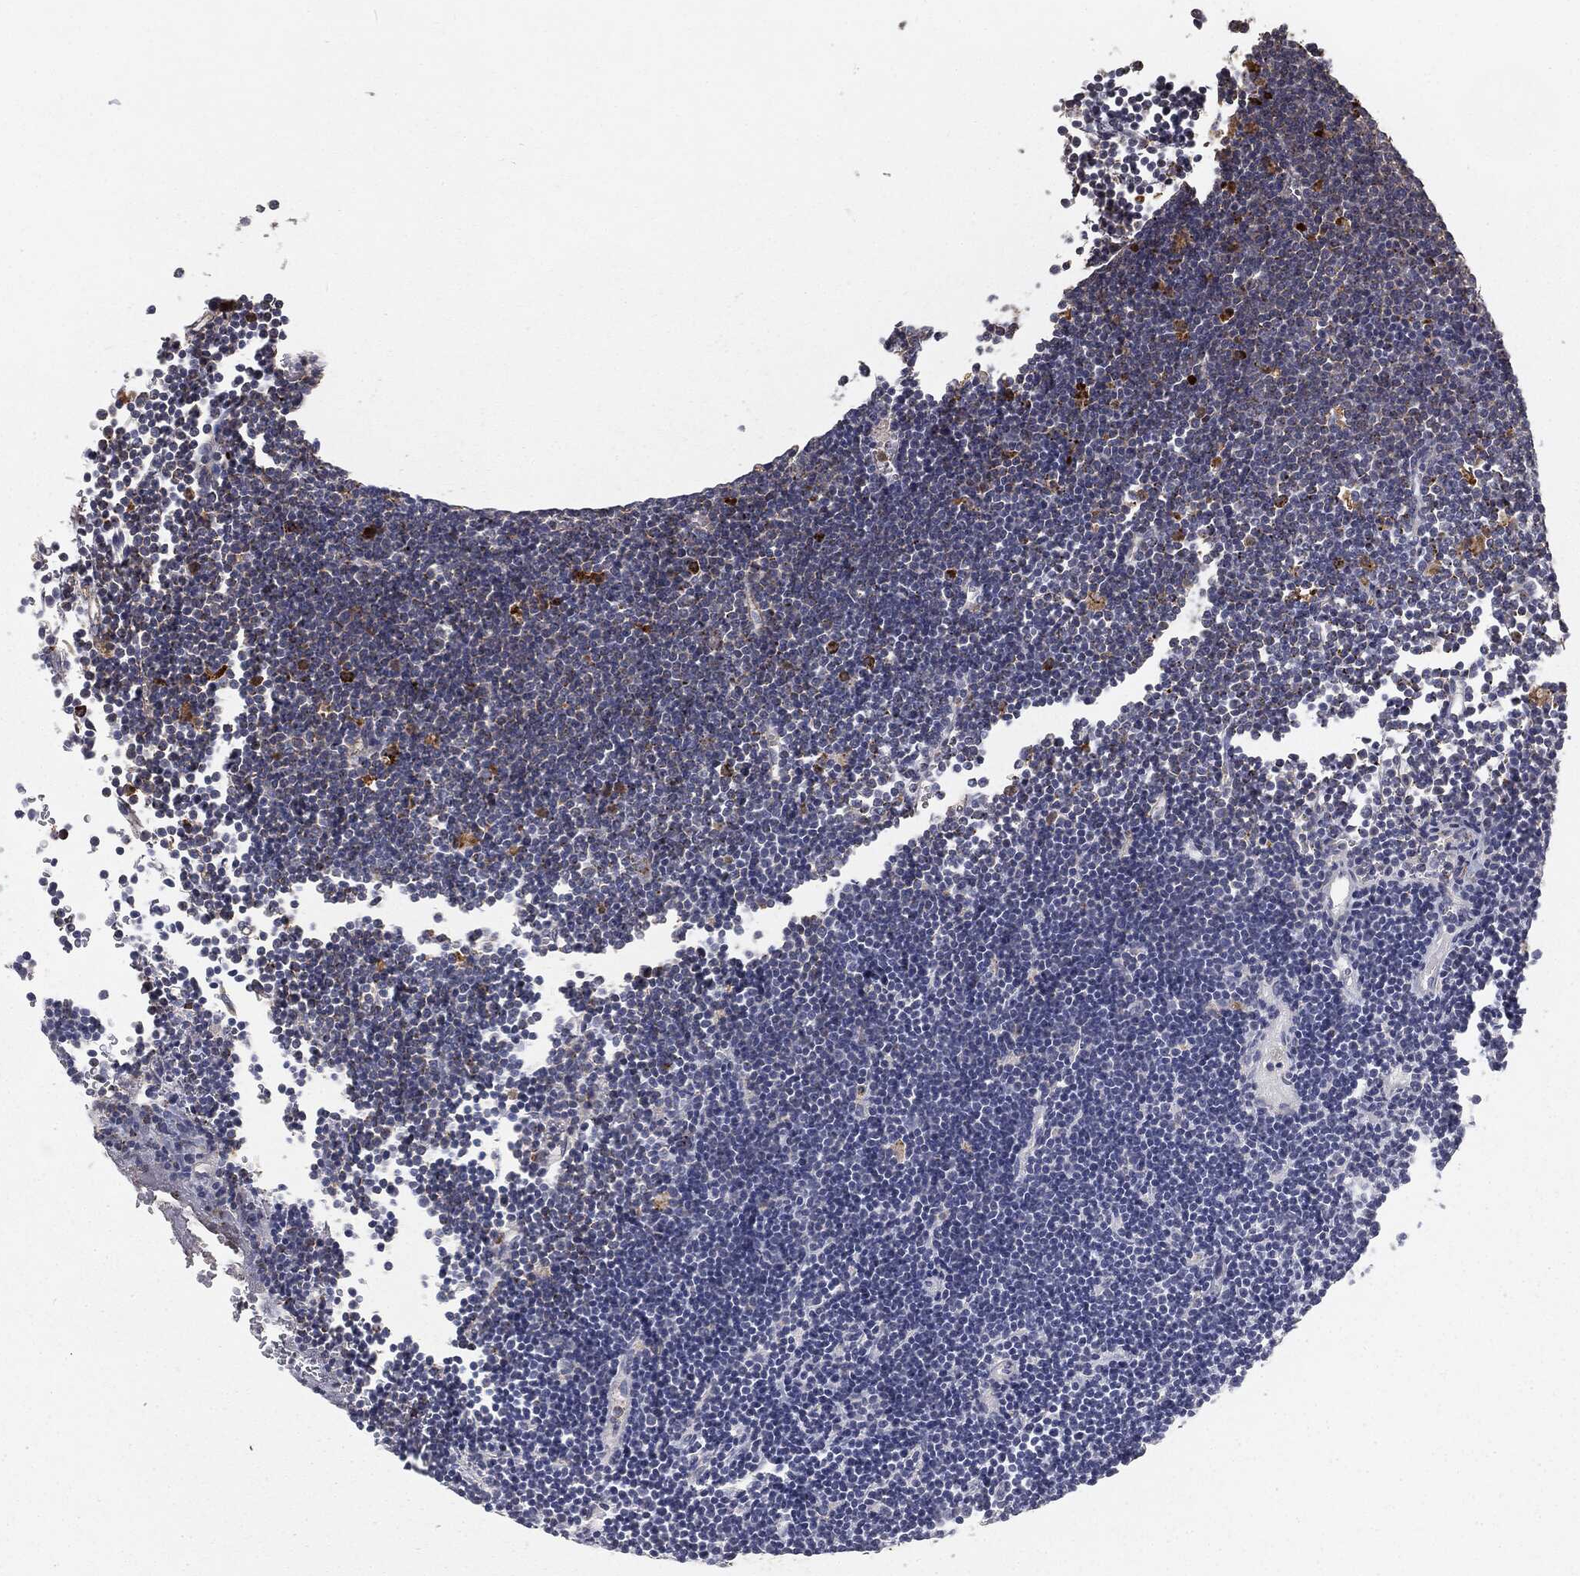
{"staining": {"intensity": "negative", "quantity": "none", "location": "none"}, "tissue": "lymphoma", "cell_type": "Tumor cells", "image_type": "cancer", "snomed": [{"axis": "morphology", "description": "Malignant lymphoma, non-Hodgkin's type, Low grade"}, {"axis": "topography", "description": "Brain"}], "caption": "Human malignant lymphoma, non-Hodgkin's type (low-grade) stained for a protein using IHC reveals no positivity in tumor cells.", "gene": "CTSA", "patient": {"sex": "female", "age": 66}}